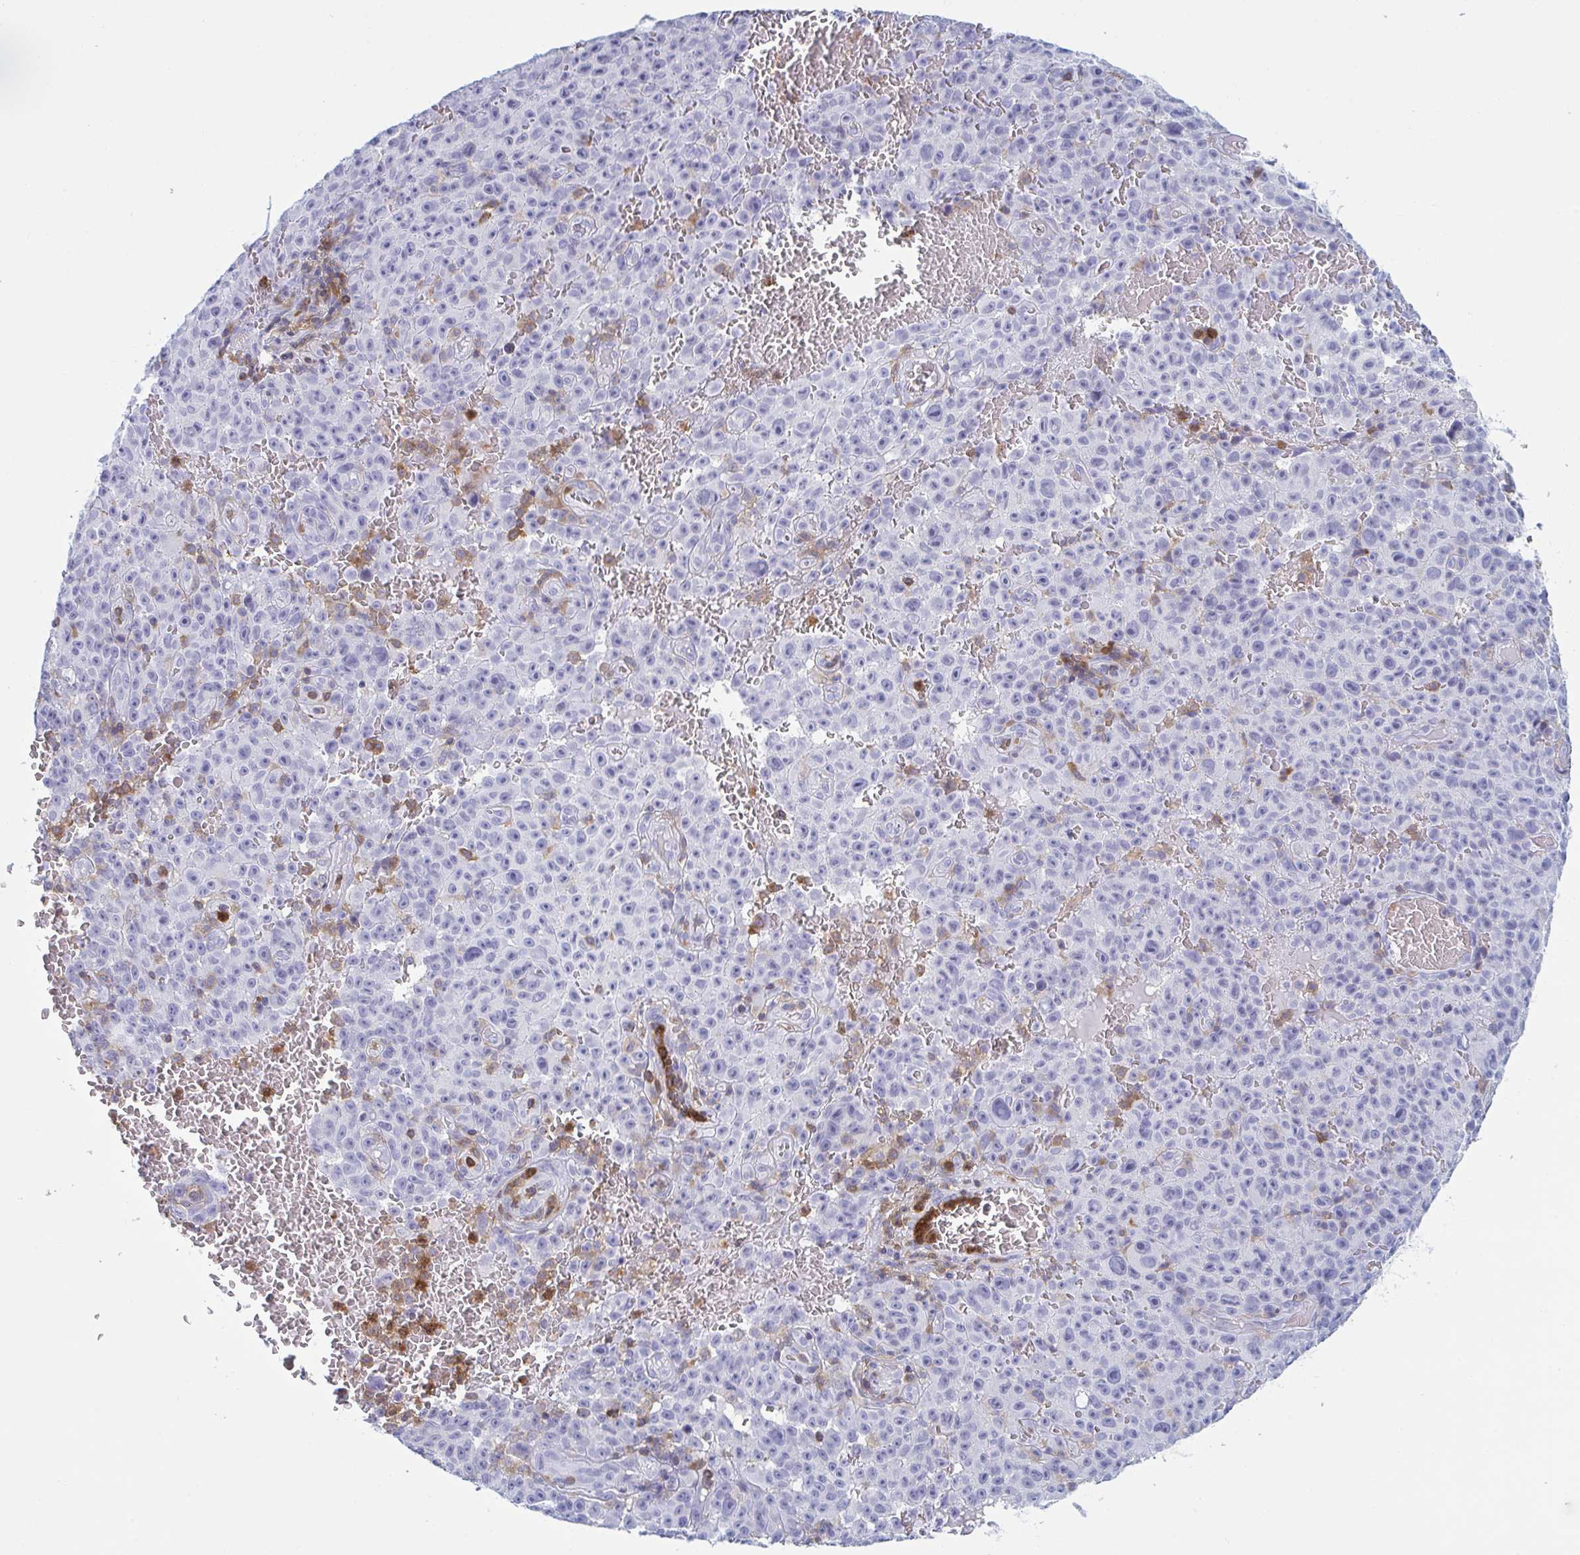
{"staining": {"intensity": "negative", "quantity": "none", "location": "none"}, "tissue": "melanoma", "cell_type": "Tumor cells", "image_type": "cancer", "snomed": [{"axis": "morphology", "description": "Malignant melanoma, NOS"}, {"axis": "topography", "description": "Skin"}], "caption": "Immunohistochemistry (IHC) histopathology image of malignant melanoma stained for a protein (brown), which shows no expression in tumor cells.", "gene": "MYO1F", "patient": {"sex": "female", "age": 82}}